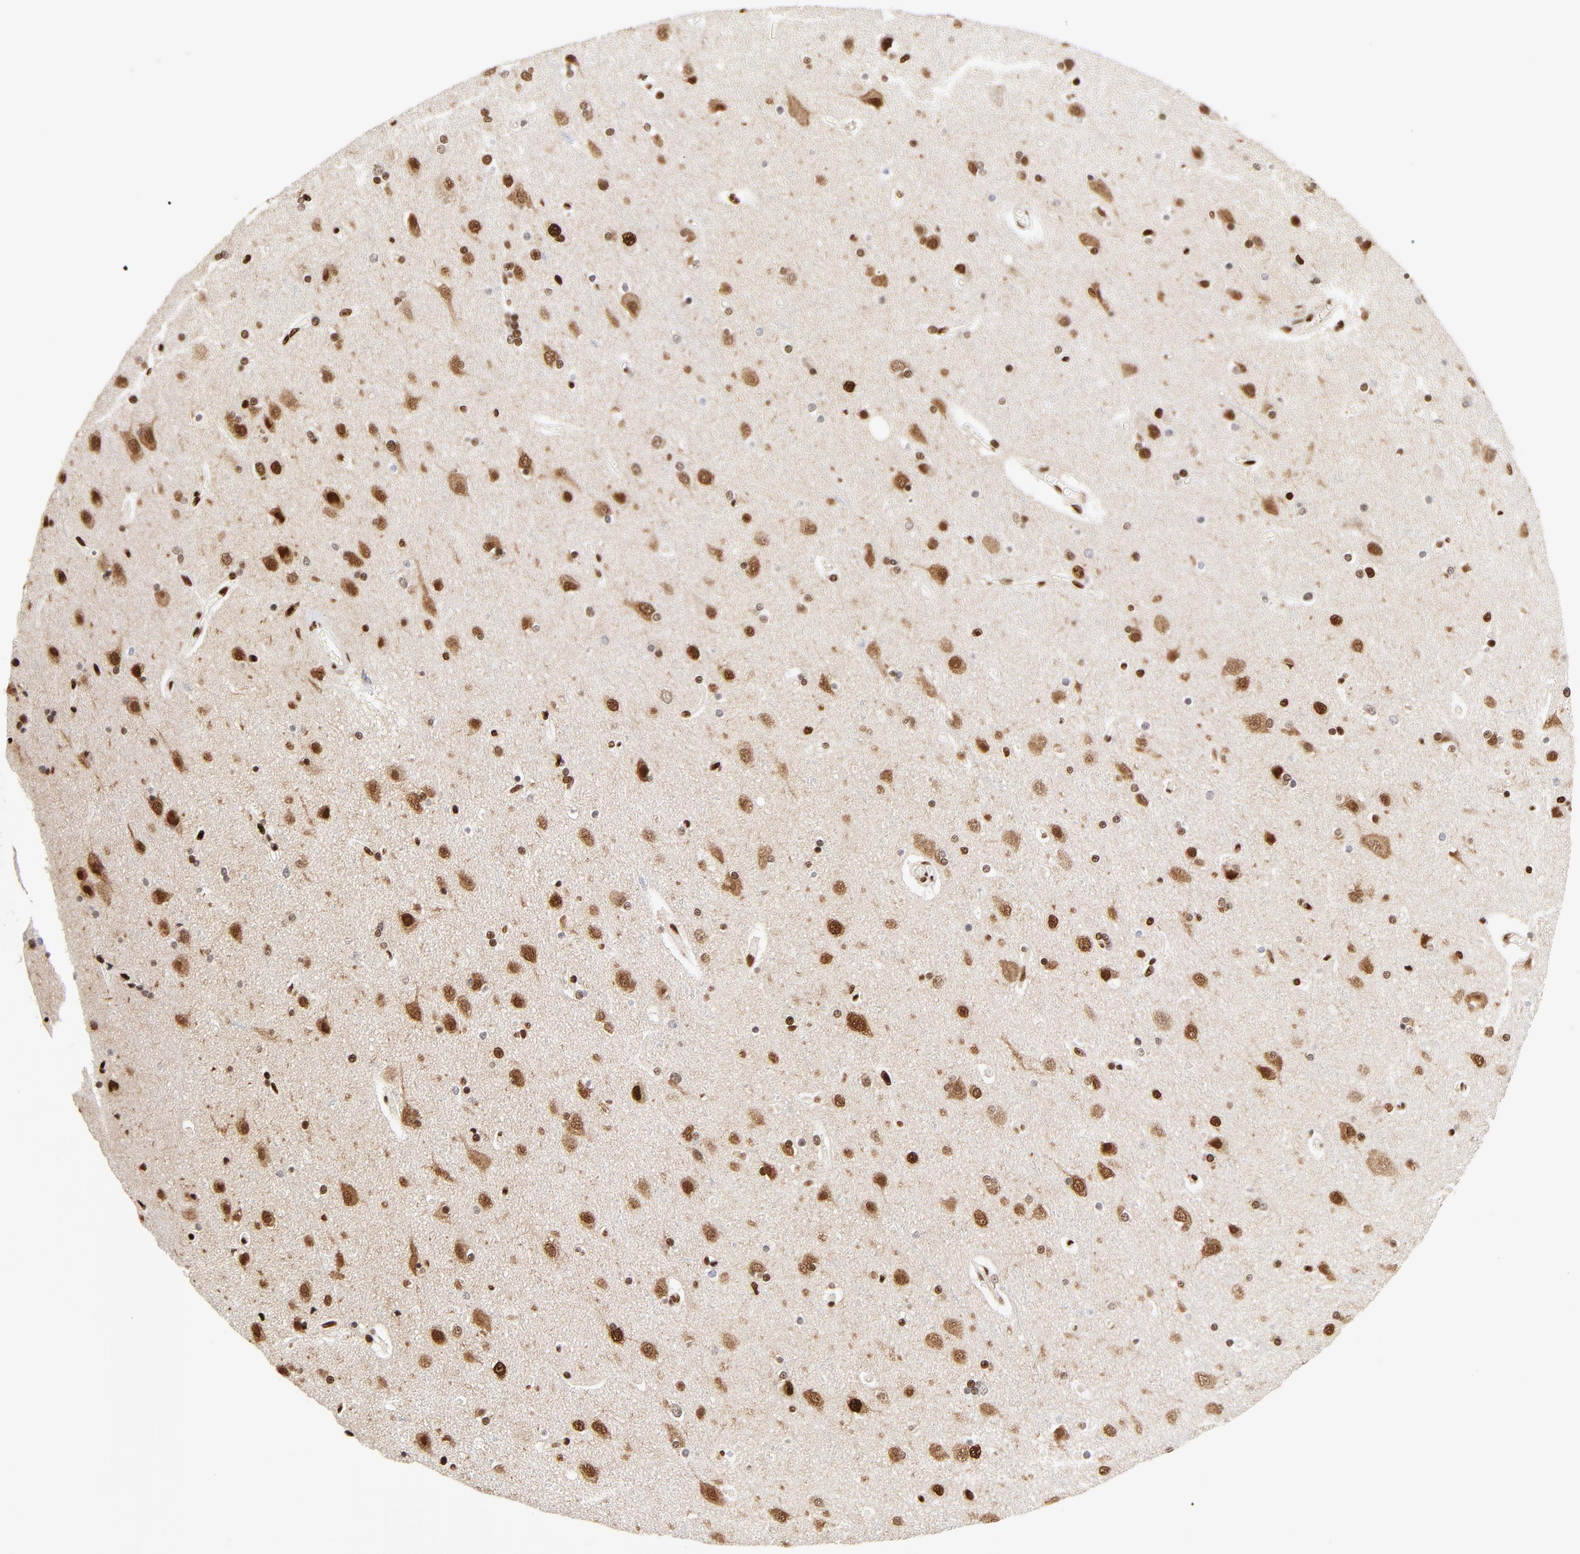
{"staining": {"intensity": "moderate", "quantity": ">75%", "location": "nuclear"}, "tissue": "cerebral cortex", "cell_type": "Endothelial cells", "image_type": "normal", "snomed": [{"axis": "morphology", "description": "Normal tissue, NOS"}, {"axis": "topography", "description": "Cerebral cortex"}], "caption": "Protein staining reveals moderate nuclear staining in about >75% of endothelial cells in unremarkable cerebral cortex.", "gene": "MEF2A", "patient": {"sex": "female", "age": 54}}